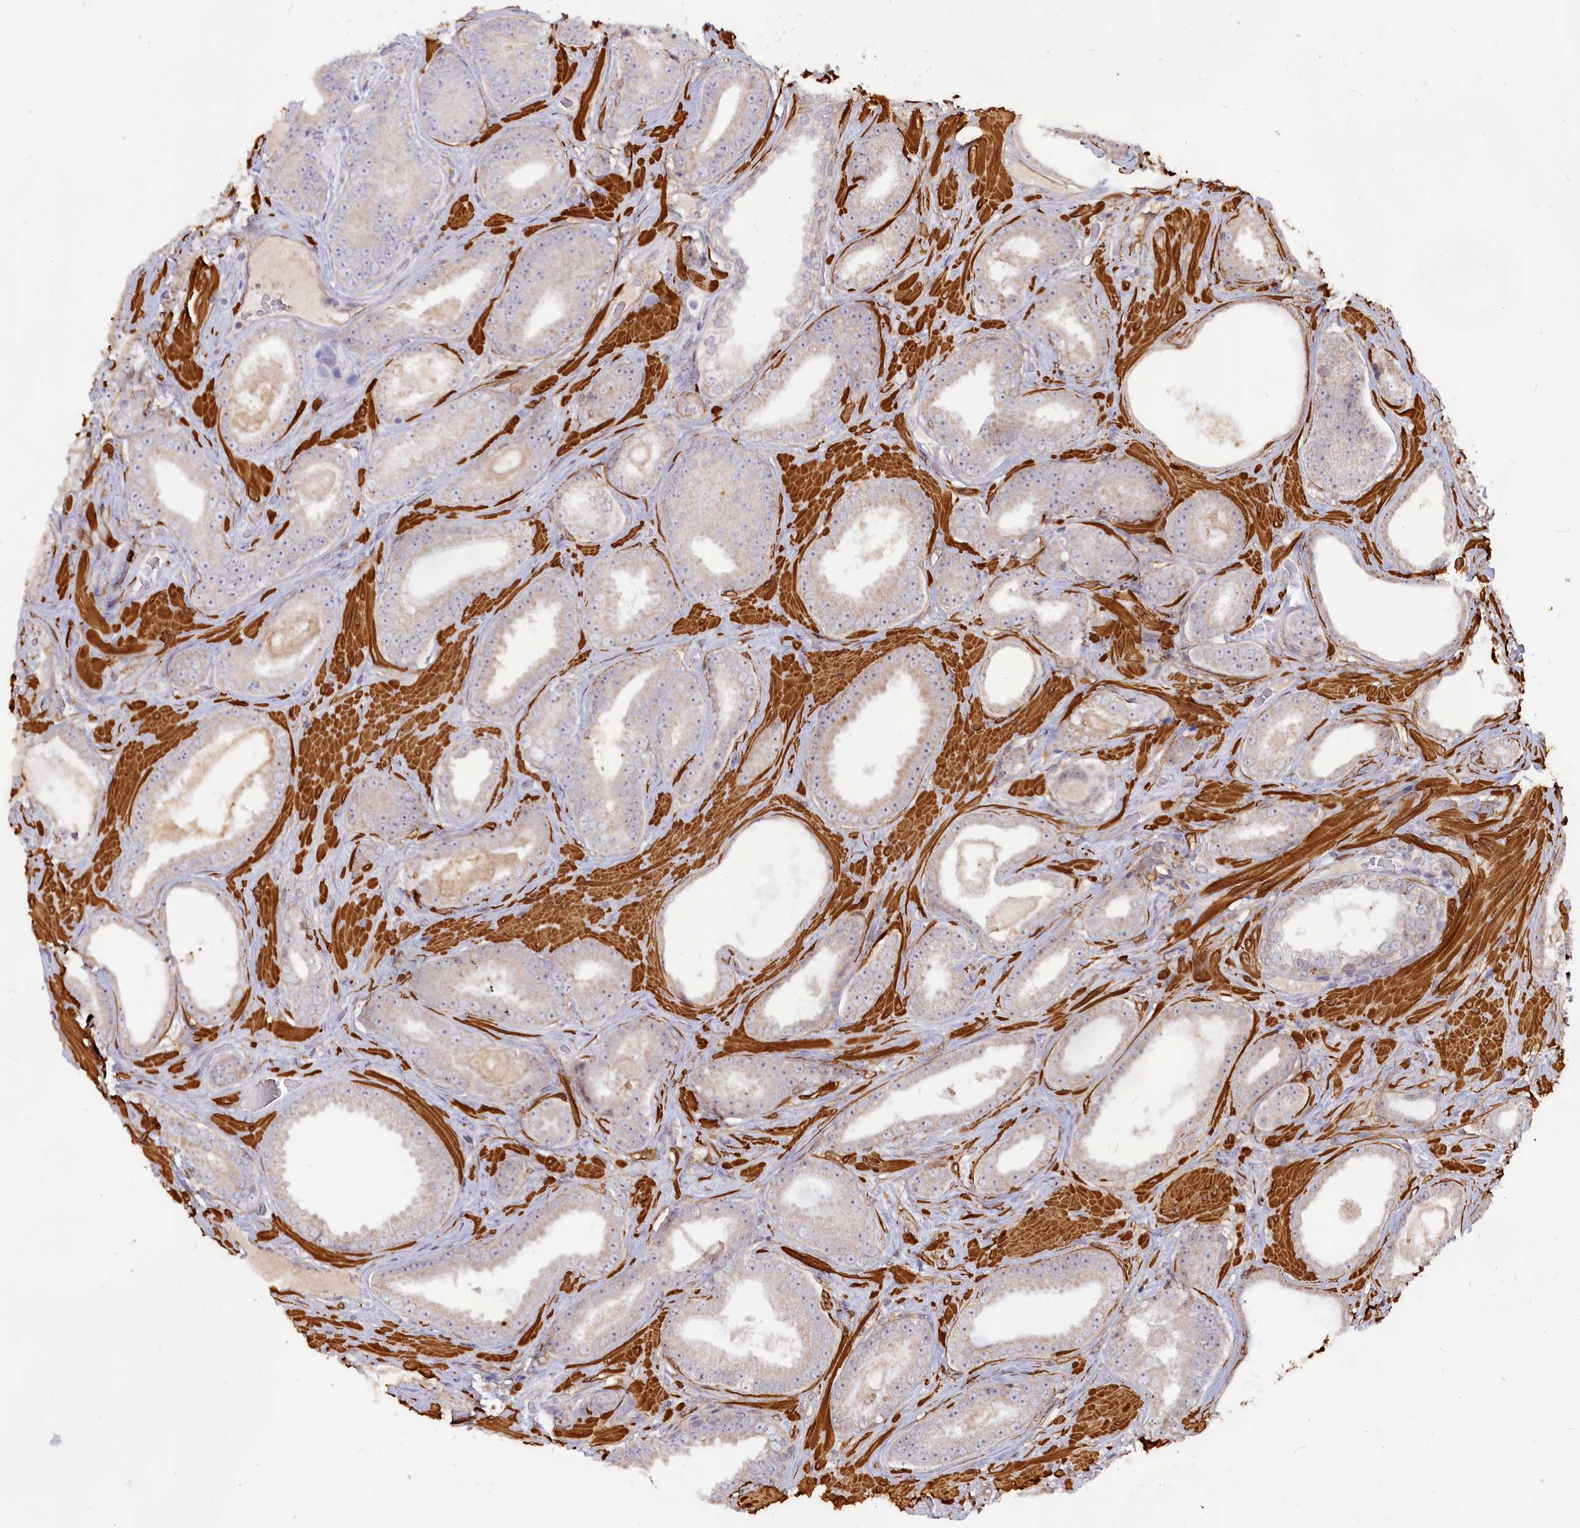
{"staining": {"intensity": "weak", "quantity": "25%-75%", "location": "cytoplasmic/membranous"}, "tissue": "prostate cancer", "cell_type": "Tumor cells", "image_type": "cancer", "snomed": [{"axis": "morphology", "description": "Adenocarcinoma, Low grade"}, {"axis": "topography", "description": "Prostate"}], "caption": "This micrograph displays immunohistochemistry staining of prostate cancer, with low weak cytoplasmic/membranous staining in about 25%-75% of tumor cells.", "gene": "CCDC154", "patient": {"sex": "male", "age": 57}}